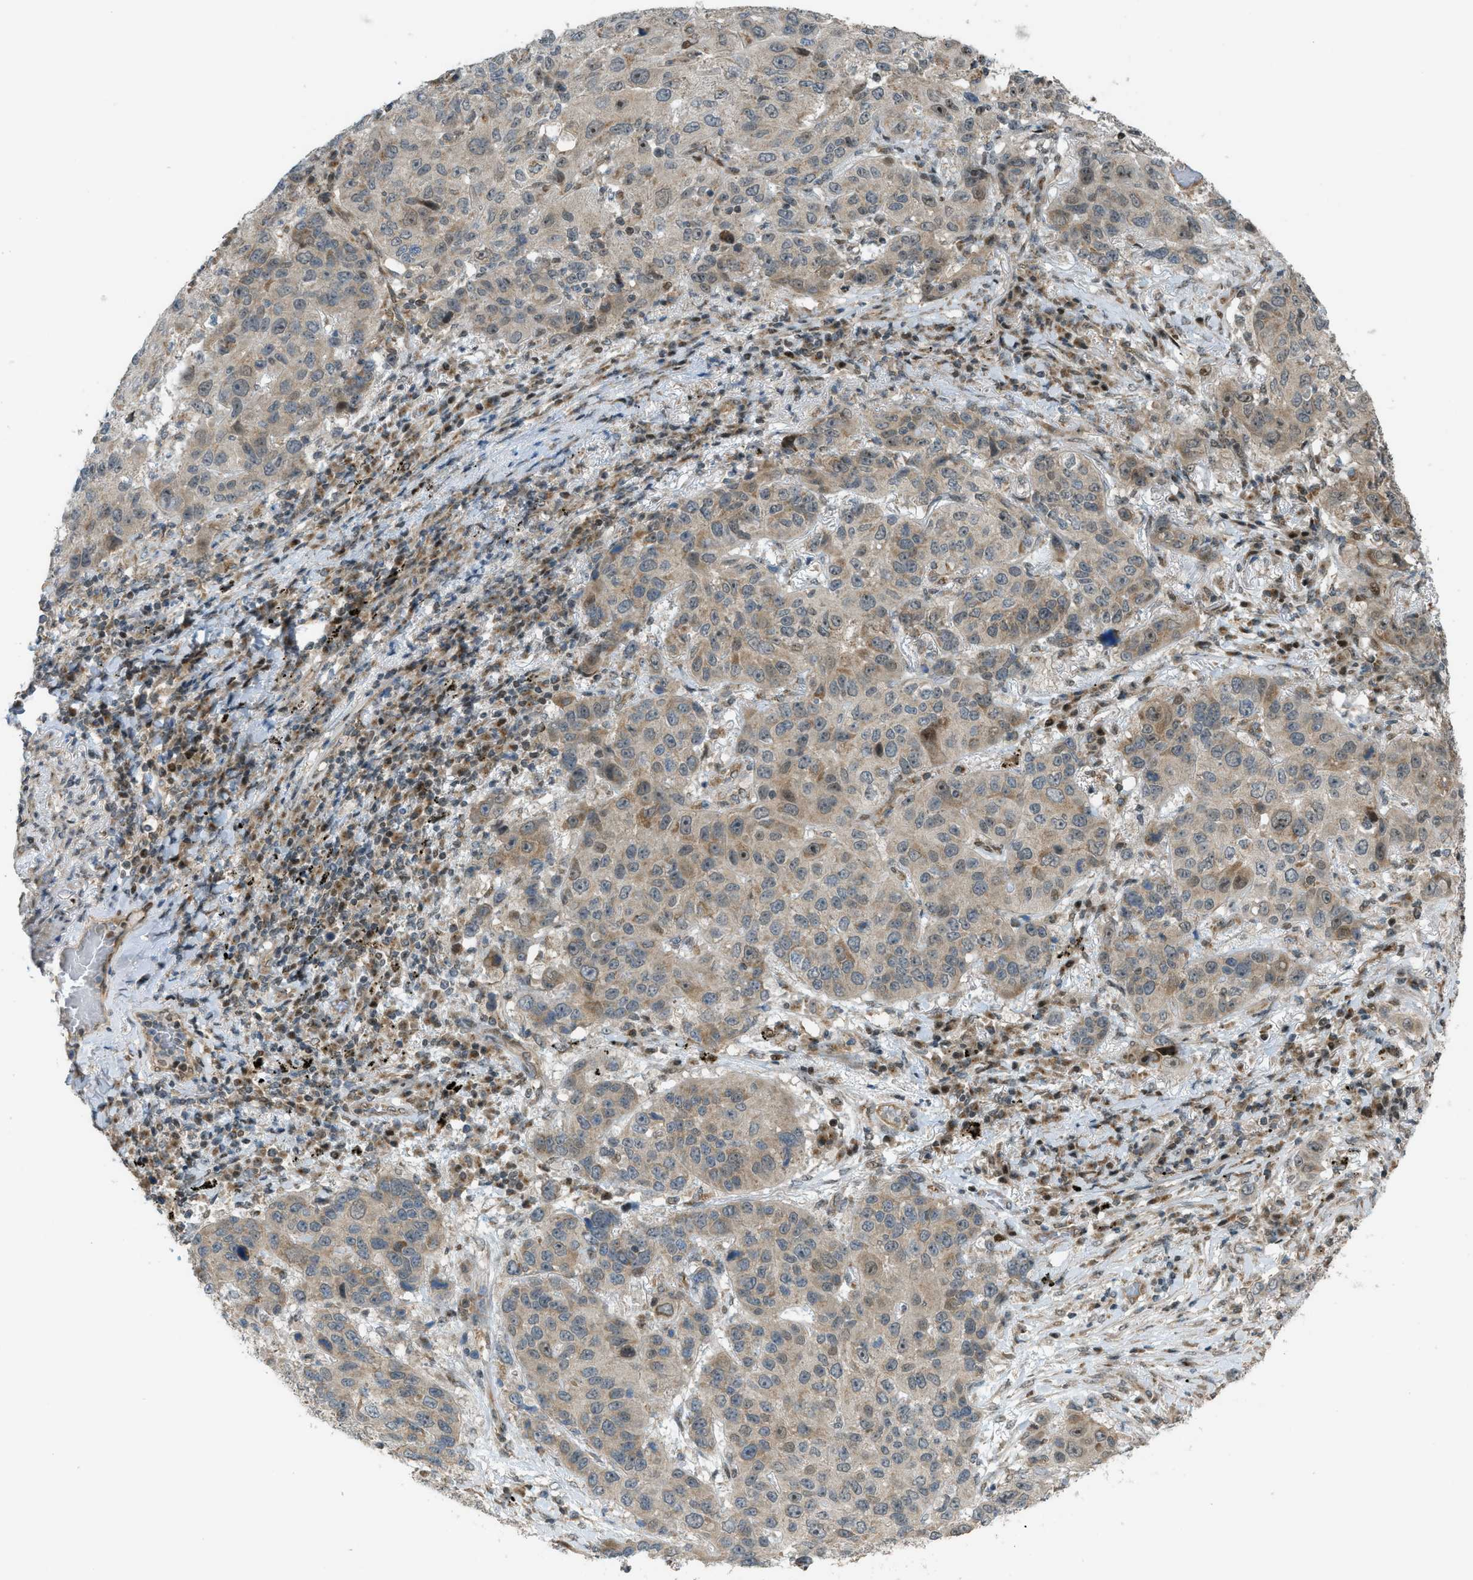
{"staining": {"intensity": "weak", "quantity": ">75%", "location": "cytoplasmic/membranous,nuclear"}, "tissue": "lung cancer", "cell_type": "Tumor cells", "image_type": "cancer", "snomed": [{"axis": "morphology", "description": "Squamous cell carcinoma, NOS"}, {"axis": "topography", "description": "Lung"}], "caption": "Protein staining of lung squamous cell carcinoma tissue displays weak cytoplasmic/membranous and nuclear staining in about >75% of tumor cells. (Brightfield microscopy of DAB IHC at high magnification).", "gene": "CCDC186", "patient": {"sex": "male", "age": 57}}